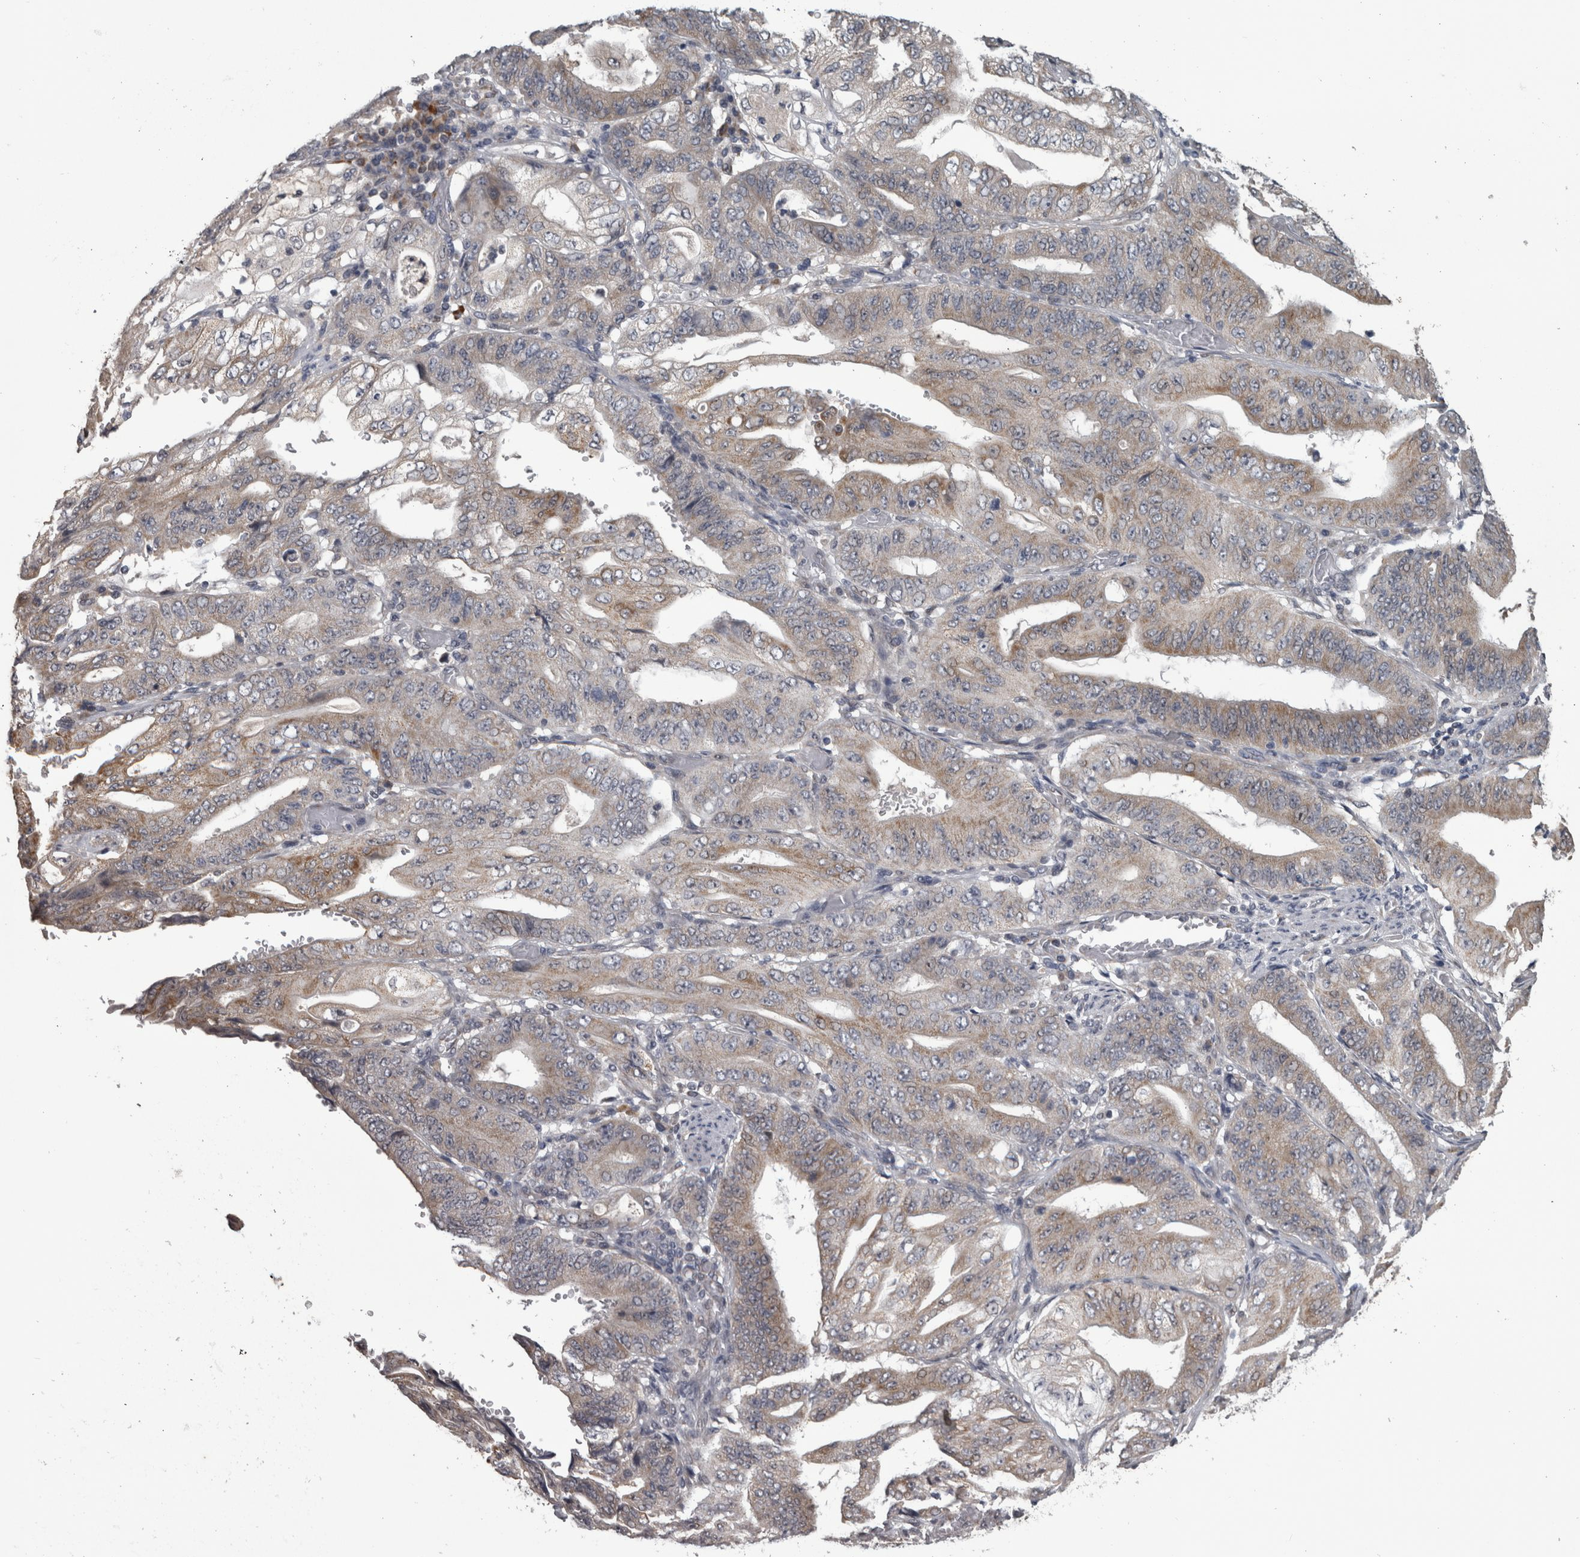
{"staining": {"intensity": "weak", "quantity": ">75%", "location": "cytoplasmic/membranous"}, "tissue": "stomach cancer", "cell_type": "Tumor cells", "image_type": "cancer", "snomed": [{"axis": "morphology", "description": "Adenocarcinoma, NOS"}, {"axis": "topography", "description": "Stomach"}], "caption": "Protein staining by immunohistochemistry reveals weak cytoplasmic/membranous staining in approximately >75% of tumor cells in stomach adenocarcinoma. The staining was performed using DAB to visualize the protein expression in brown, while the nuclei were stained in blue with hematoxylin (Magnification: 20x).", "gene": "DBT", "patient": {"sex": "female", "age": 73}}